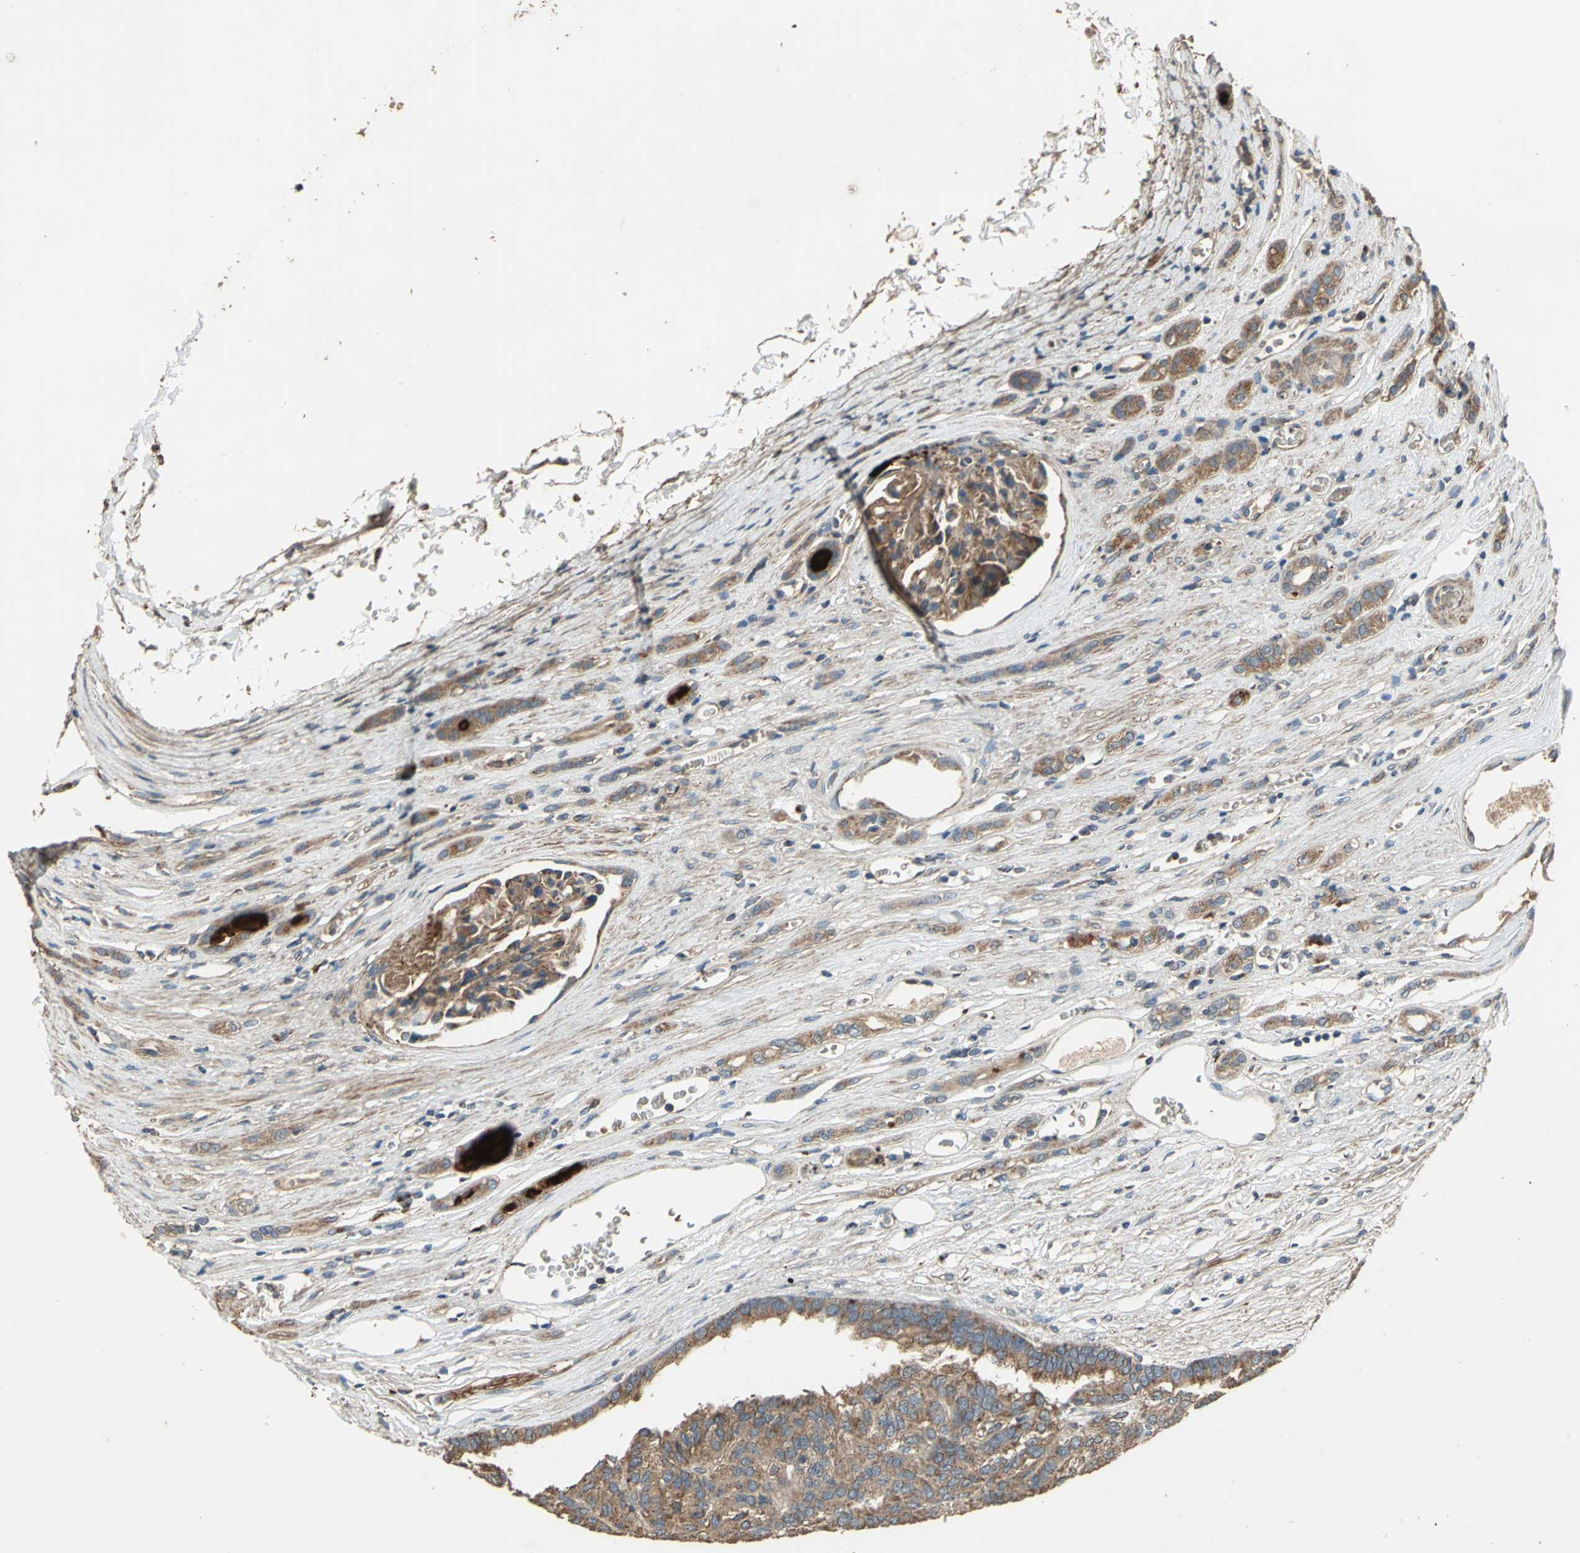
{"staining": {"intensity": "strong", "quantity": ">75%", "location": "cytoplasmic/membranous"}, "tissue": "renal cancer", "cell_type": "Tumor cells", "image_type": "cancer", "snomed": [{"axis": "morphology", "description": "Adenocarcinoma, NOS"}, {"axis": "topography", "description": "Kidney"}], "caption": "A high-resolution image shows immunohistochemistry (IHC) staining of renal adenocarcinoma, which shows strong cytoplasmic/membranous positivity in about >75% of tumor cells.", "gene": "POLRMT", "patient": {"sex": "male", "age": 46}}